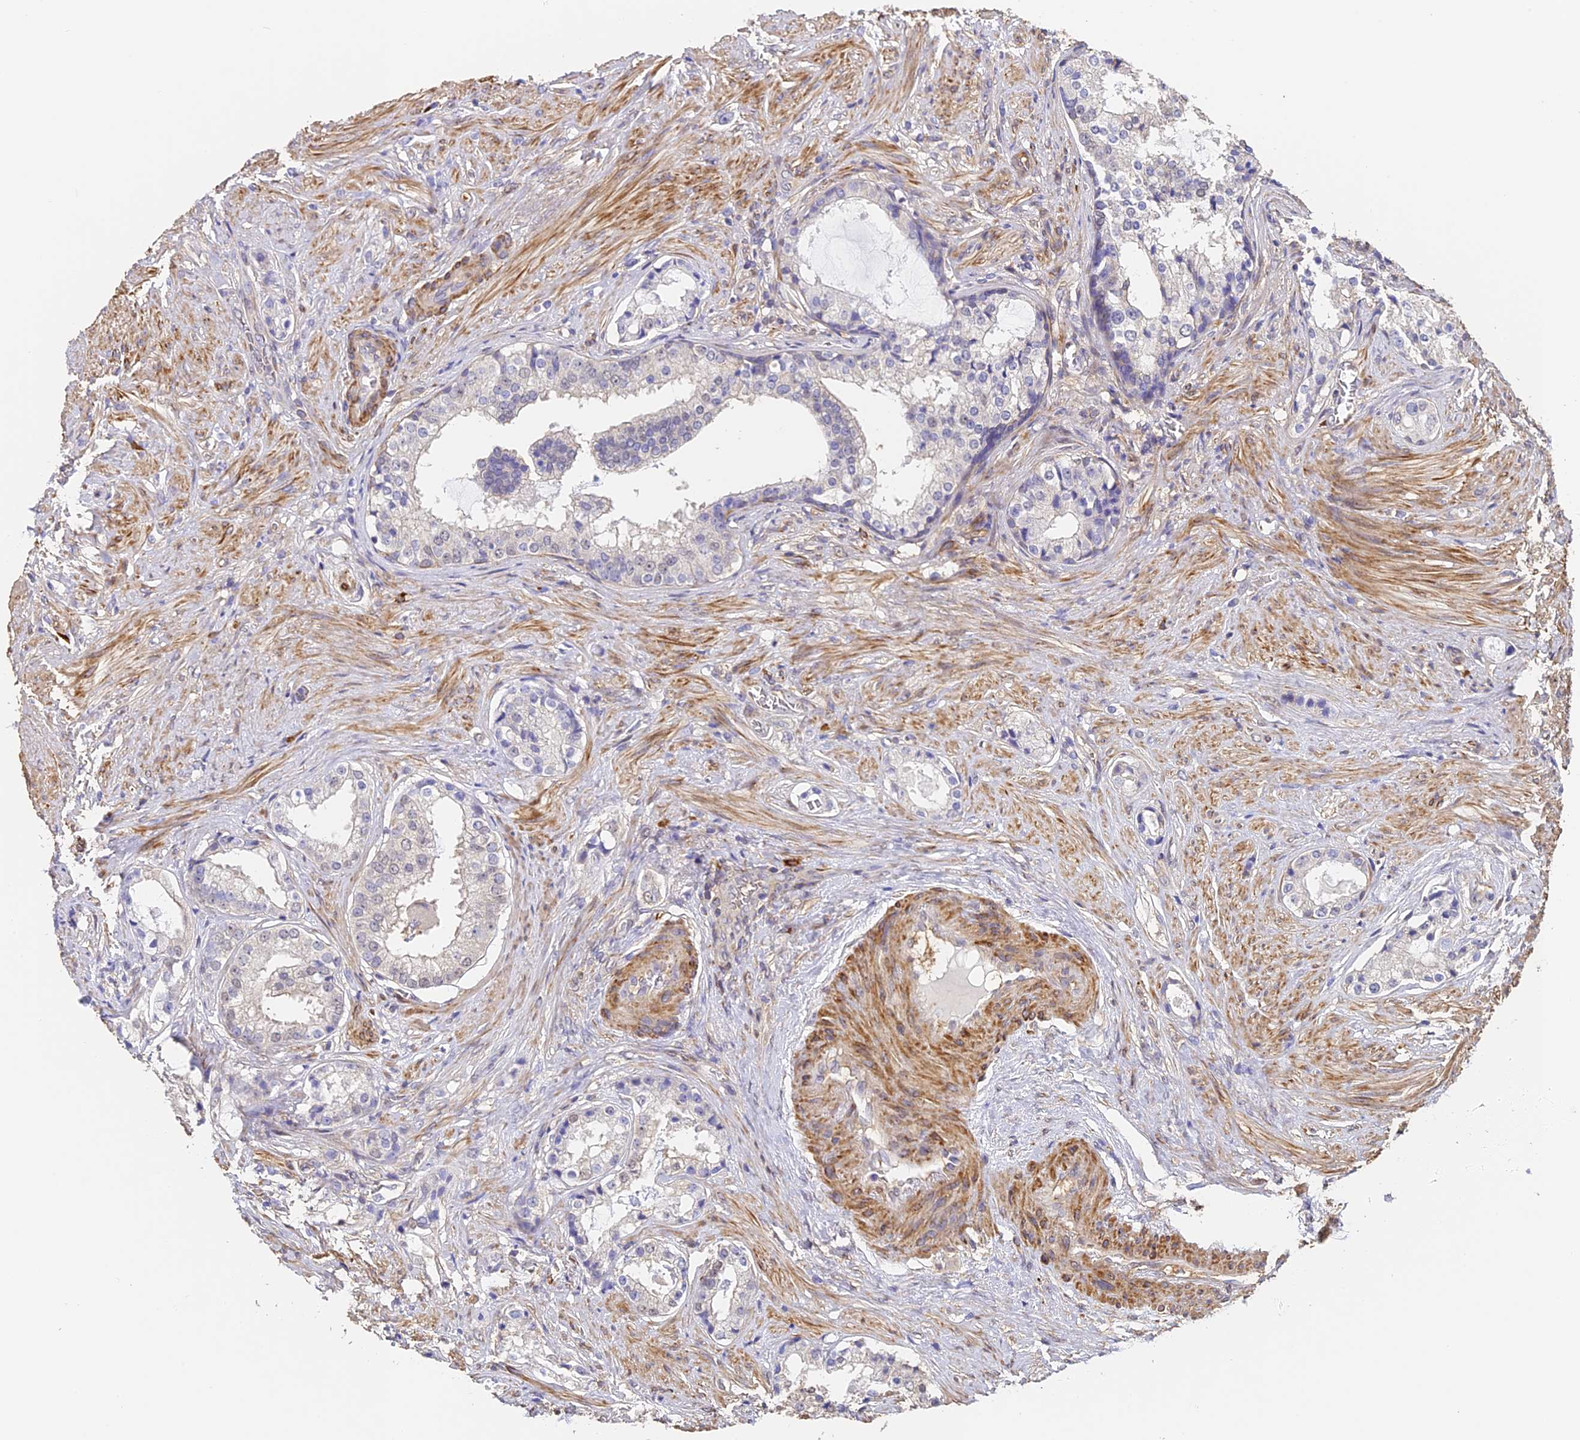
{"staining": {"intensity": "negative", "quantity": "none", "location": "none"}, "tissue": "prostate cancer", "cell_type": "Tumor cells", "image_type": "cancer", "snomed": [{"axis": "morphology", "description": "Adenocarcinoma, High grade"}, {"axis": "topography", "description": "Prostate"}], "caption": "IHC micrograph of neoplastic tissue: human prostate cancer stained with DAB demonstrates no significant protein expression in tumor cells.", "gene": "SLC11A1", "patient": {"sex": "male", "age": 58}}